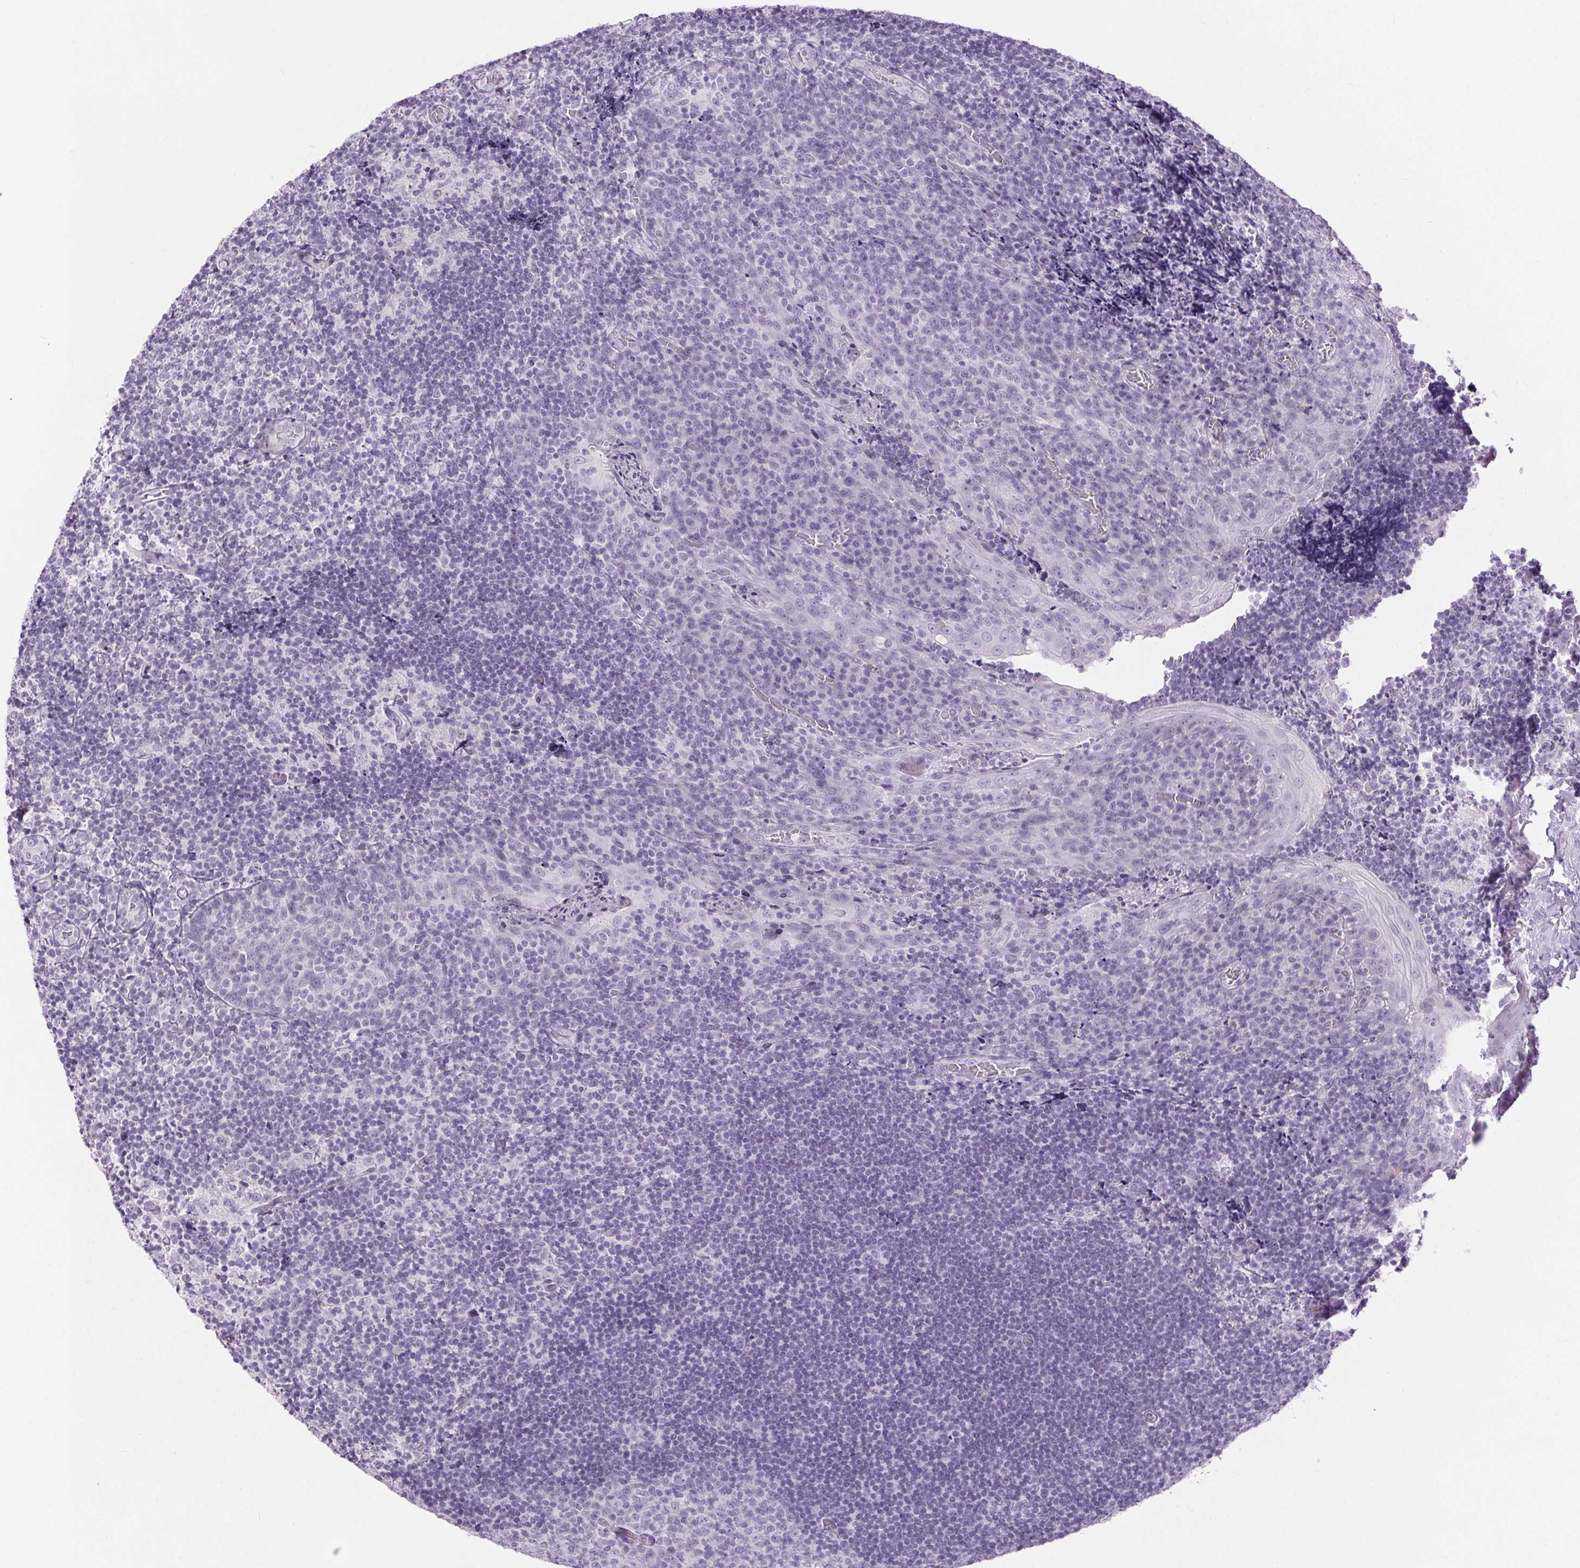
{"staining": {"intensity": "negative", "quantity": "none", "location": "none"}, "tissue": "tonsil", "cell_type": "Germinal center cells", "image_type": "normal", "snomed": [{"axis": "morphology", "description": "Normal tissue, NOS"}, {"axis": "topography", "description": "Tonsil"}], "caption": "An IHC micrograph of unremarkable tonsil is shown. There is no staining in germinal center cells of tonsil.", "gene": "BEND2", "patient": {"sex": "male", "age": 17}}